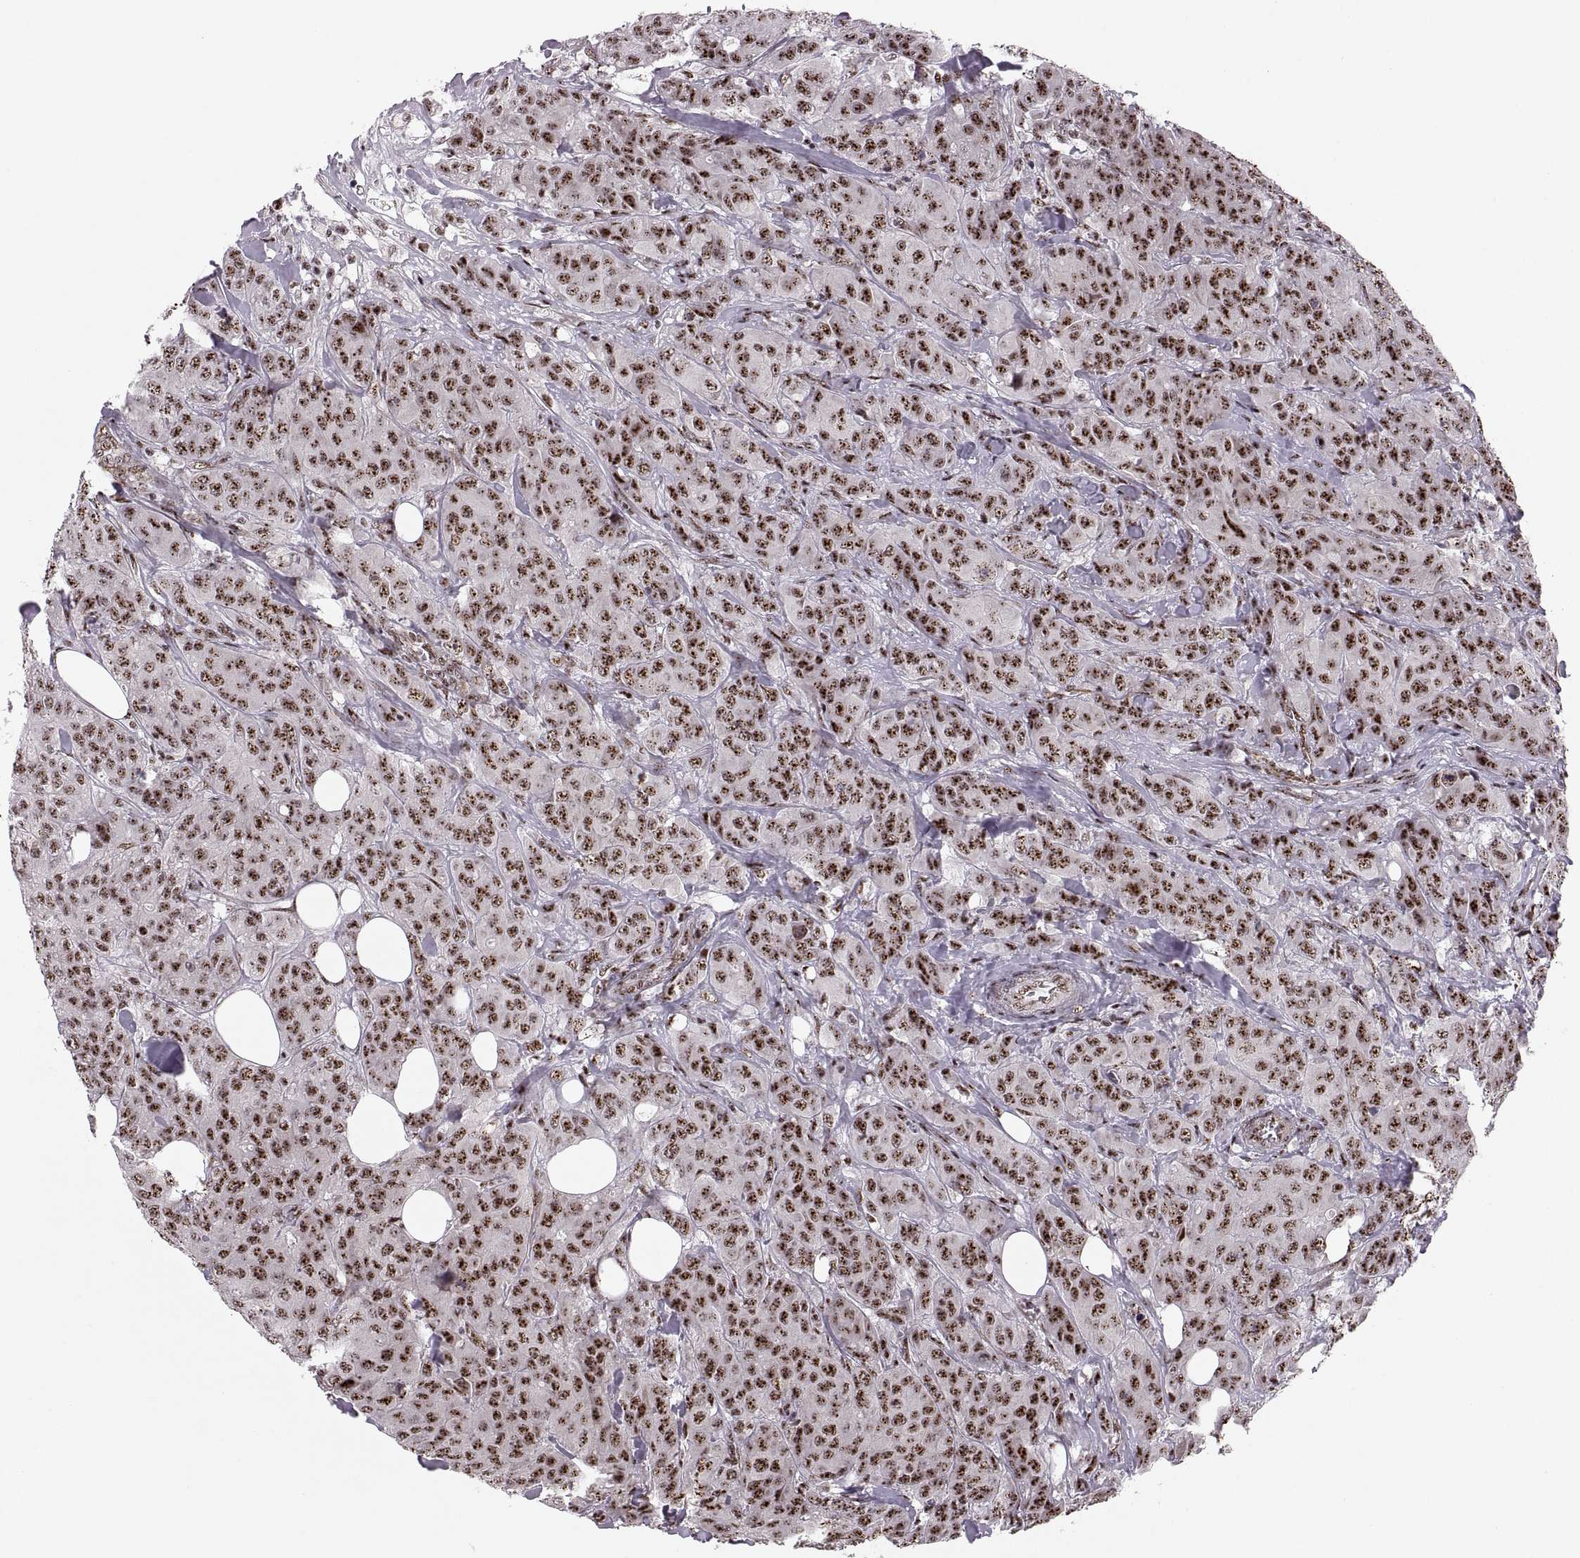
{"staining": {"intensity": "strong", "quantity": ">75%", "location": "nuclear"}, "tissue": "breast cancer", "cell_type": "Tumor cells", "image_type": "cancer", "snomed": [{"axis": "morphology", "description": "Duct carcinoma"}, {"axis": "topography", "description": "Breast"}], "caption": "Human invasive ductal carcinoma (breast) stained with a brown dye shows strong nuclear positive staining in about >75% of tumor cells.", "gene": "ZCCHC17", "patient": {"sex": "female", "age": 43}}